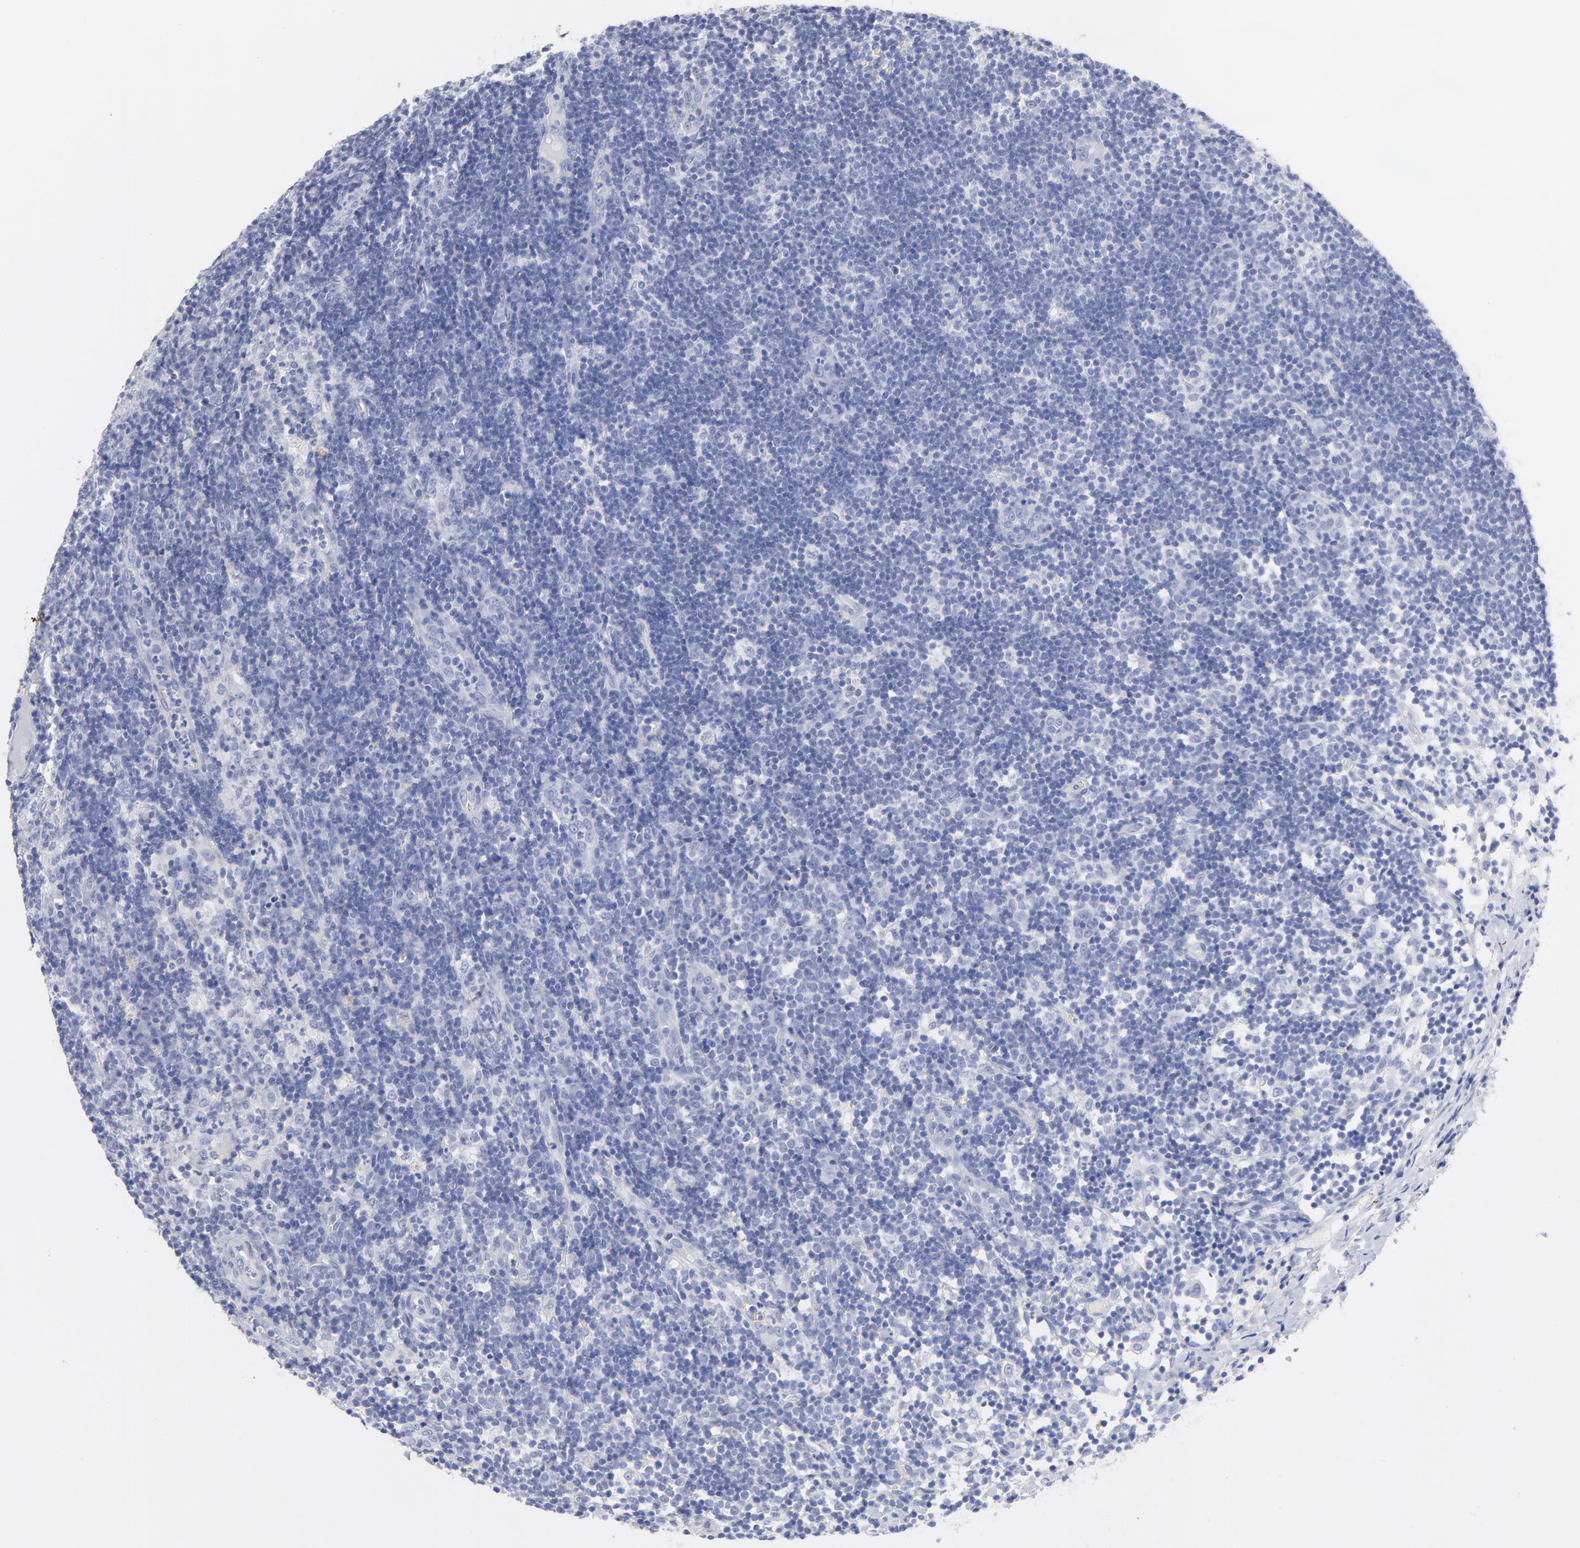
{"staining": {"intensity": "negative", "quantity": "none", "location": "none"}, "tissue": "lymph node", "cell_type": "Germinal center cells", "image_type": "normal", "snomed": [{"axis": "morphology", "description": "Normal tissue, NOS"}, {"axis": "morphology", "description": "Inflammation, NOS"}, {"axis": "topography", "description": "Lymph node"}, {"axis": "topography", "description": "Salivary gland"}], "caption": "This is an immunohistochemistry photomicrograph of normal lymph node. There is no expression in germinal center cells.", "gene": "ACY1", "patient": {"sex": "male", "age": 3}}